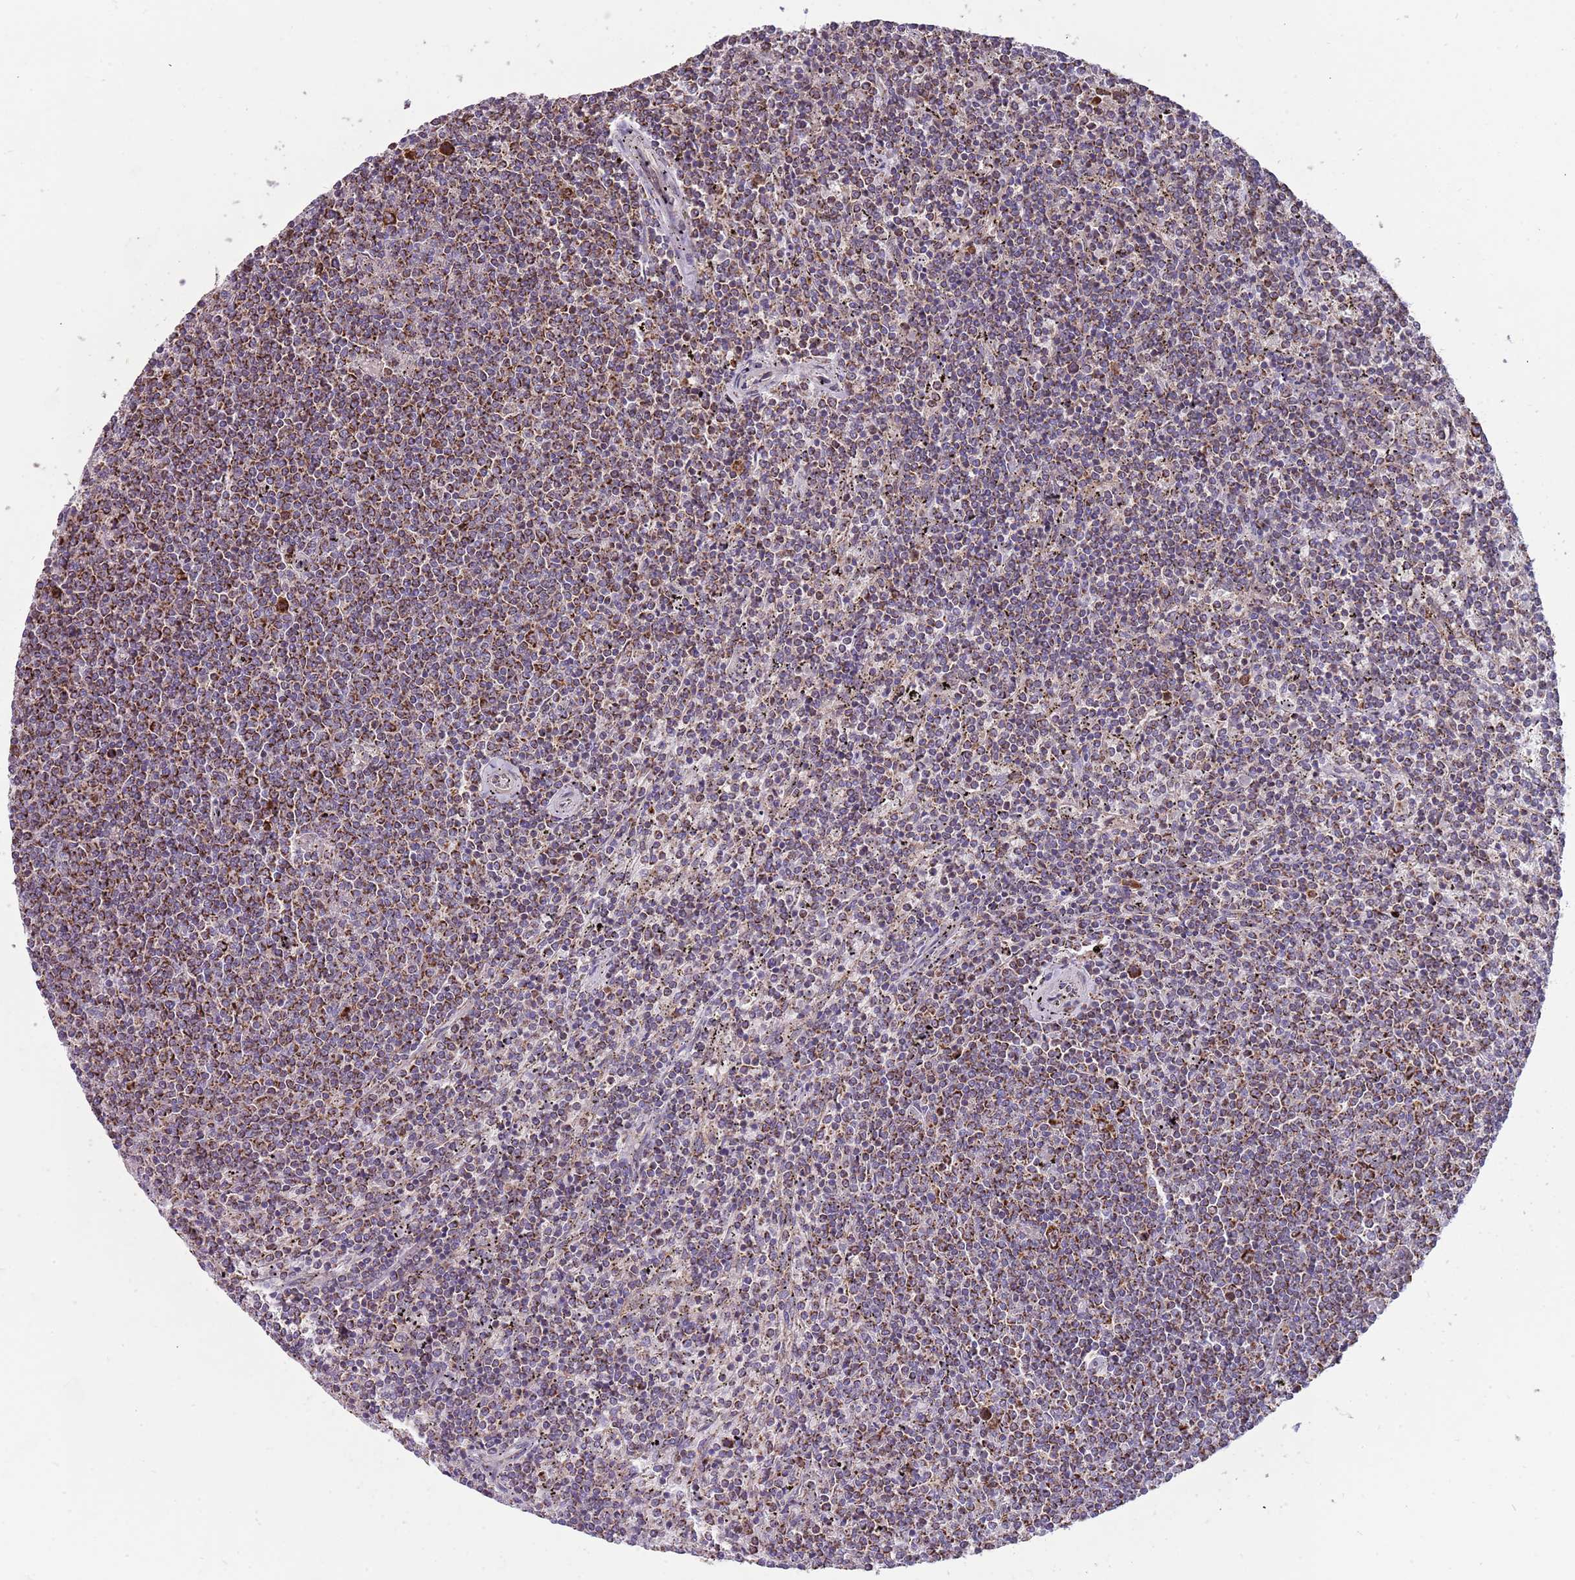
{"staining": {"intensity": "moderate", "quantity": ">75%", "location": "cytoplasmic/membranous"}, "tissue": "lymphoma", "cell_type": "Tumor cells", "image_type": "cancer", "snomed": [{"axis": "morphology", "description": "Malignant lymphoma, non-Hodgkin's type, Low grade"}, {"axis": "topography", "description": "Spleen"}], "caption": "A brown stain shows moderate cytoplasmic/membranous expression of a protein in malignant lymphoma, non-Hodgkin's type (low-grade) tumor cells.", "gene": "VPS16", "patient": {"sex": "female", "age": 50}}